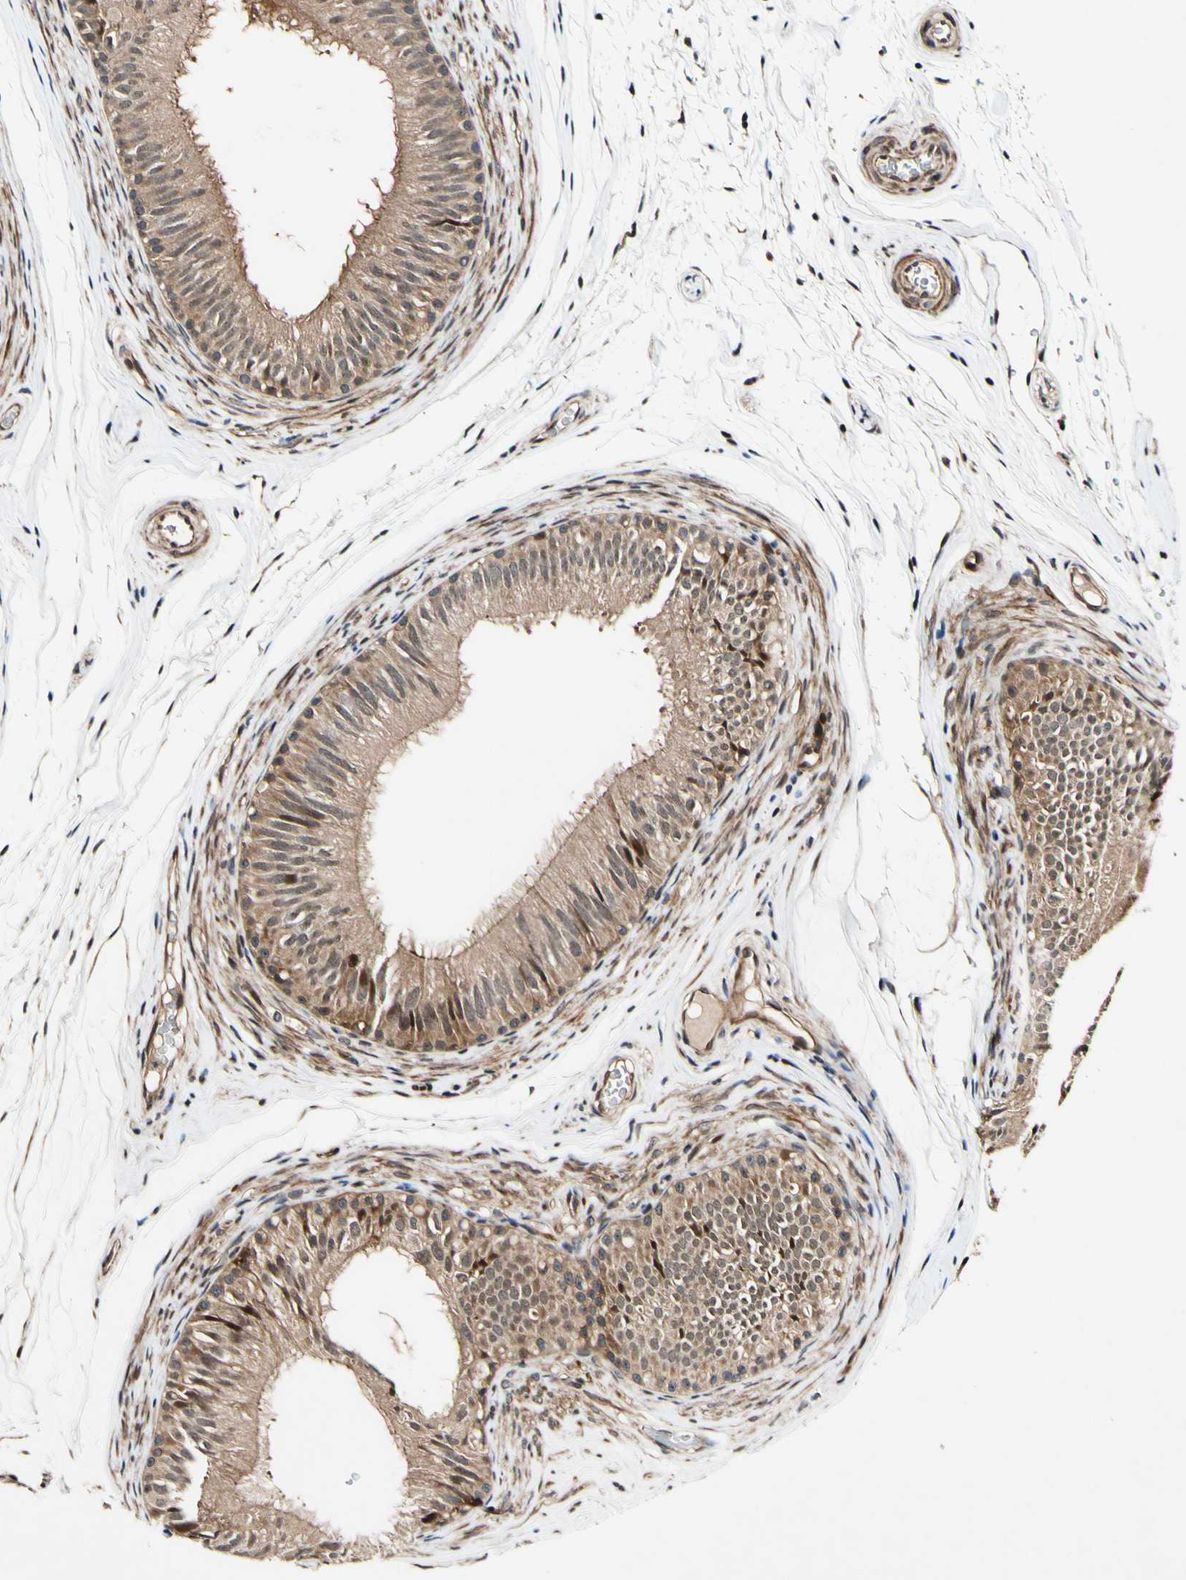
{"staining": {"intensity": "moderate", "quantity": ">75%", "location": "cytoplasmic/membranous,nuclear"}, "tissue": "epididymis", "cell_type": "Glandular cells", "image_type": "normal", "snomed": [{"axis": "morphology", "description": "Normal tissue, NOS"}, {"axis": "topography", "description": "Epididymis"}], "caption": "High-magnification brightfield microscopy of normal epididymis stained with DAB (3,3'-diaminobenzidine) (brown) and counterstained with hematoxylin (blue). glandular cells exhibit moderate cytoplasmic/membranous,nuclear staining is seen in about>75% of cells.", "gene": "CSNK1E", "patient": {"sex": "male", "age": 36}}